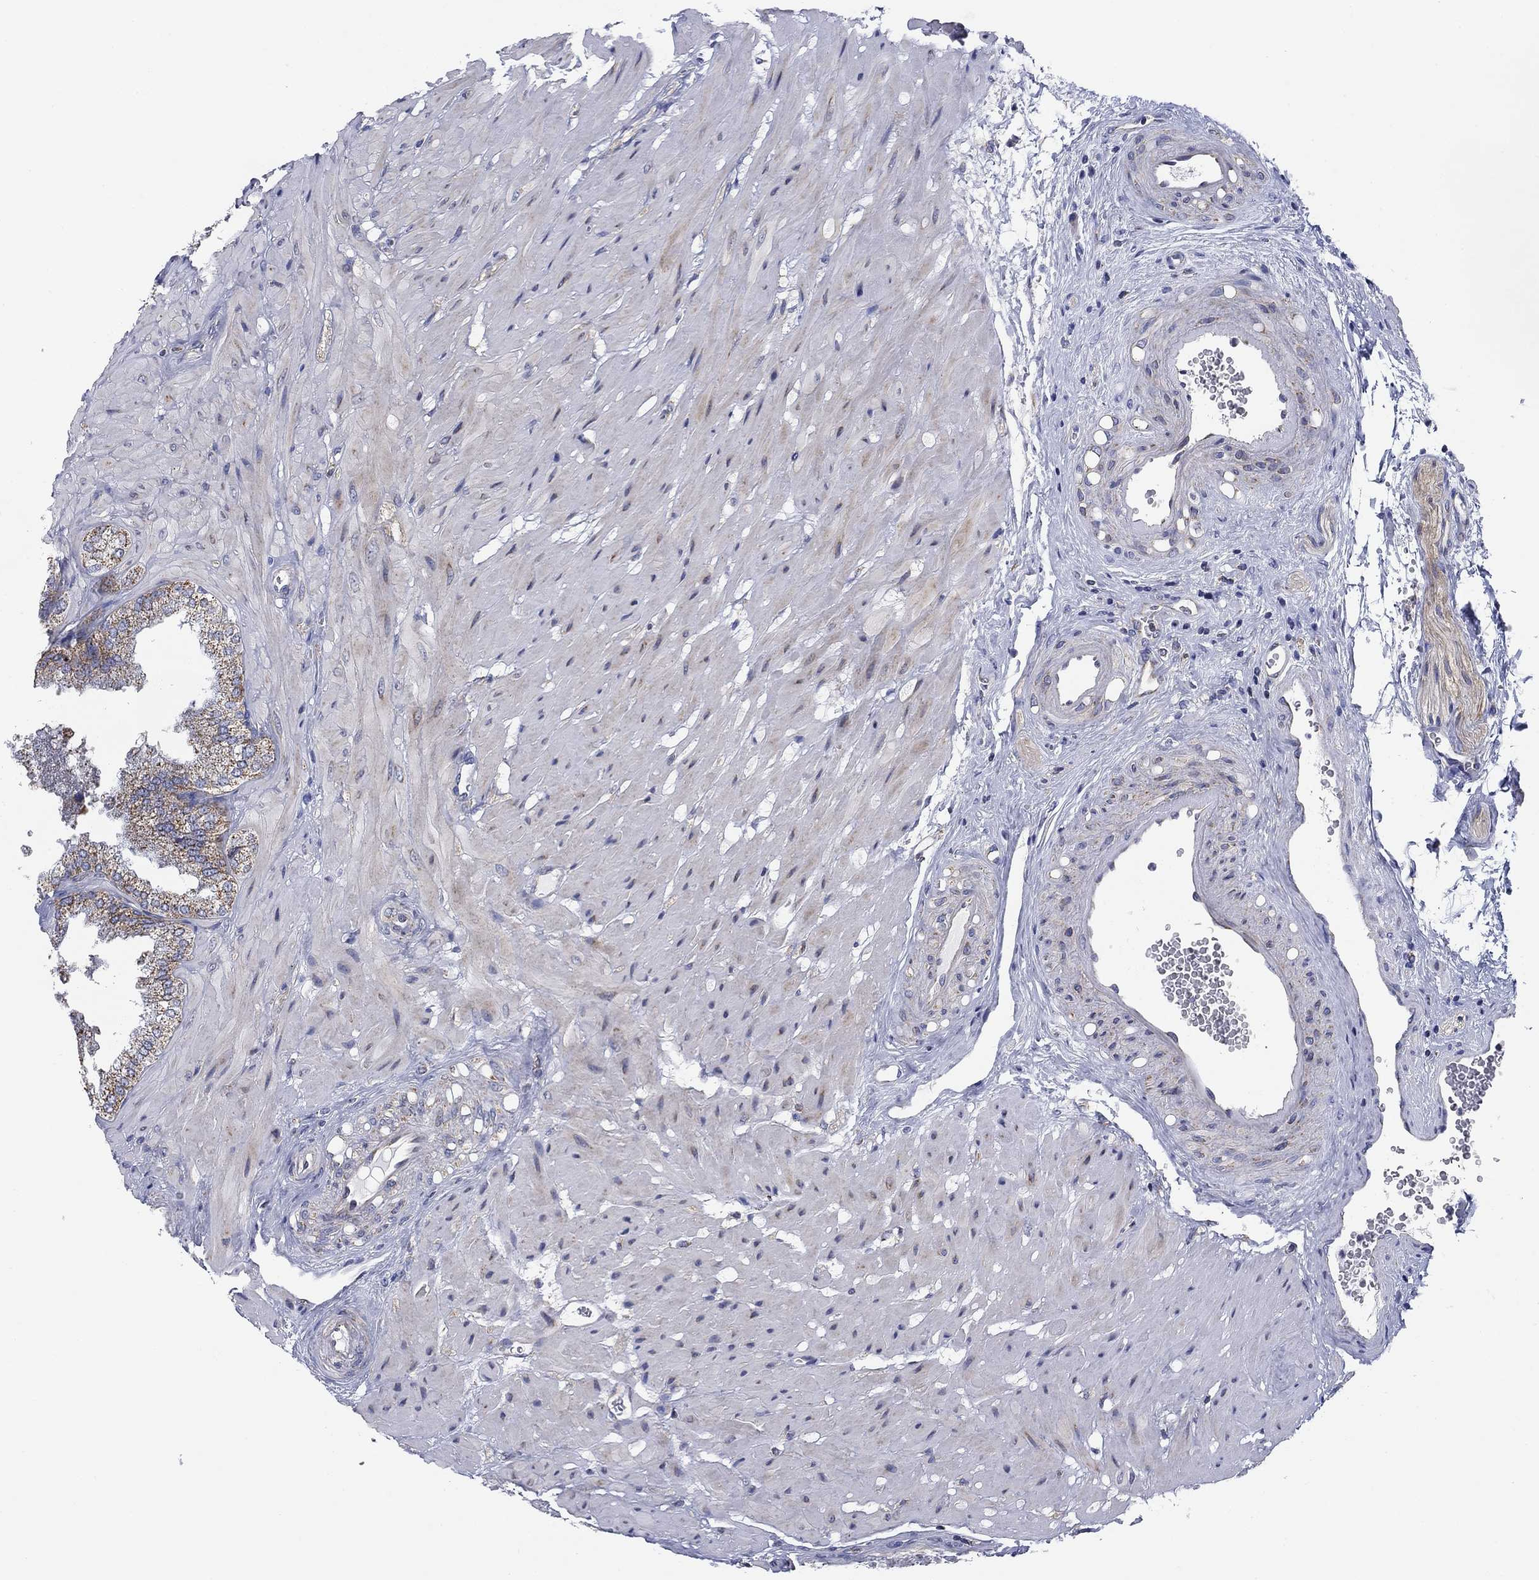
{"staining": {"intensity": "moderate", "quantity": "<25%", "location": "cytoplasmic/membranous"}, "tissue": "seminal vesicle", "cell_type": "Glandular cells", "image_type": "normal", "snomed": [{"axis": "morphology", "description": "Normal tissue, NOS"}, {"axis": "topography", "description": "Seminal veicle"}], "caption": "Seminal vesicle stained with DAB IHC exhibits low levels of moderate cytoplasmic/membranous expression in approximately <25% of glandular cells.", "gene": "NACAD", "patient": {"sex": "male", "age": 37}}